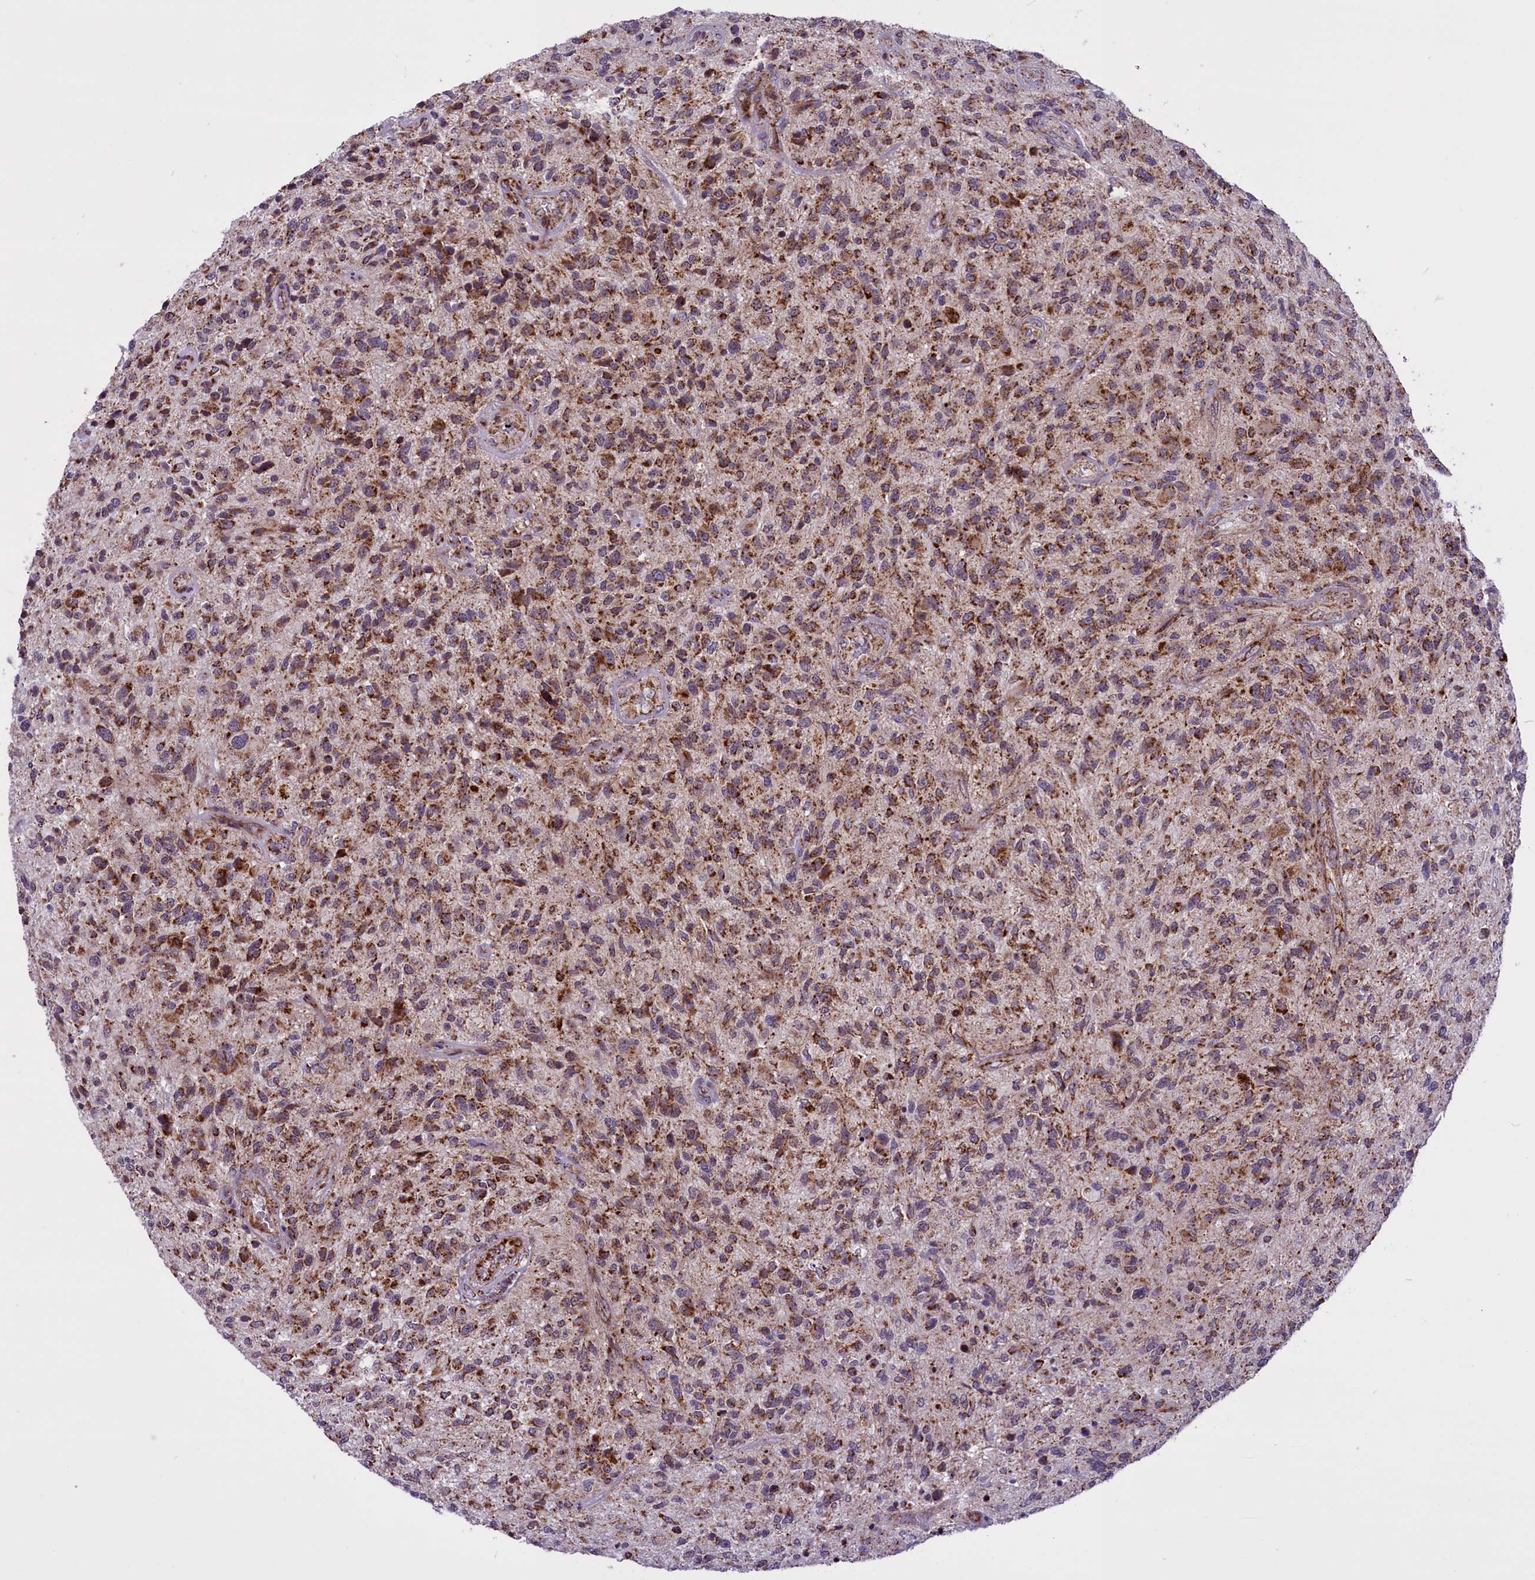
{"staining": {"intensity": "moderate", "quantity": ">75%", "location": "cytoplasmic/membranous"}, "tissue": "glioma", "cell_type": "Tumor cells", "image_type": "cancer", "snomed": [{"axis": "morphology", "description": "Glioma, malignant, High grade"}, {"axis": "topography", "description": "Brain"}], "caption": "Protein positivity by immunohistochemistry (IHC) reveals moderate cytoplasmic/membranous expression in about >75% of tumor cells in high-grade glioma (malignant).", "gene": "NDUFS5", "patient": {"sex": "male", "age": 47}}